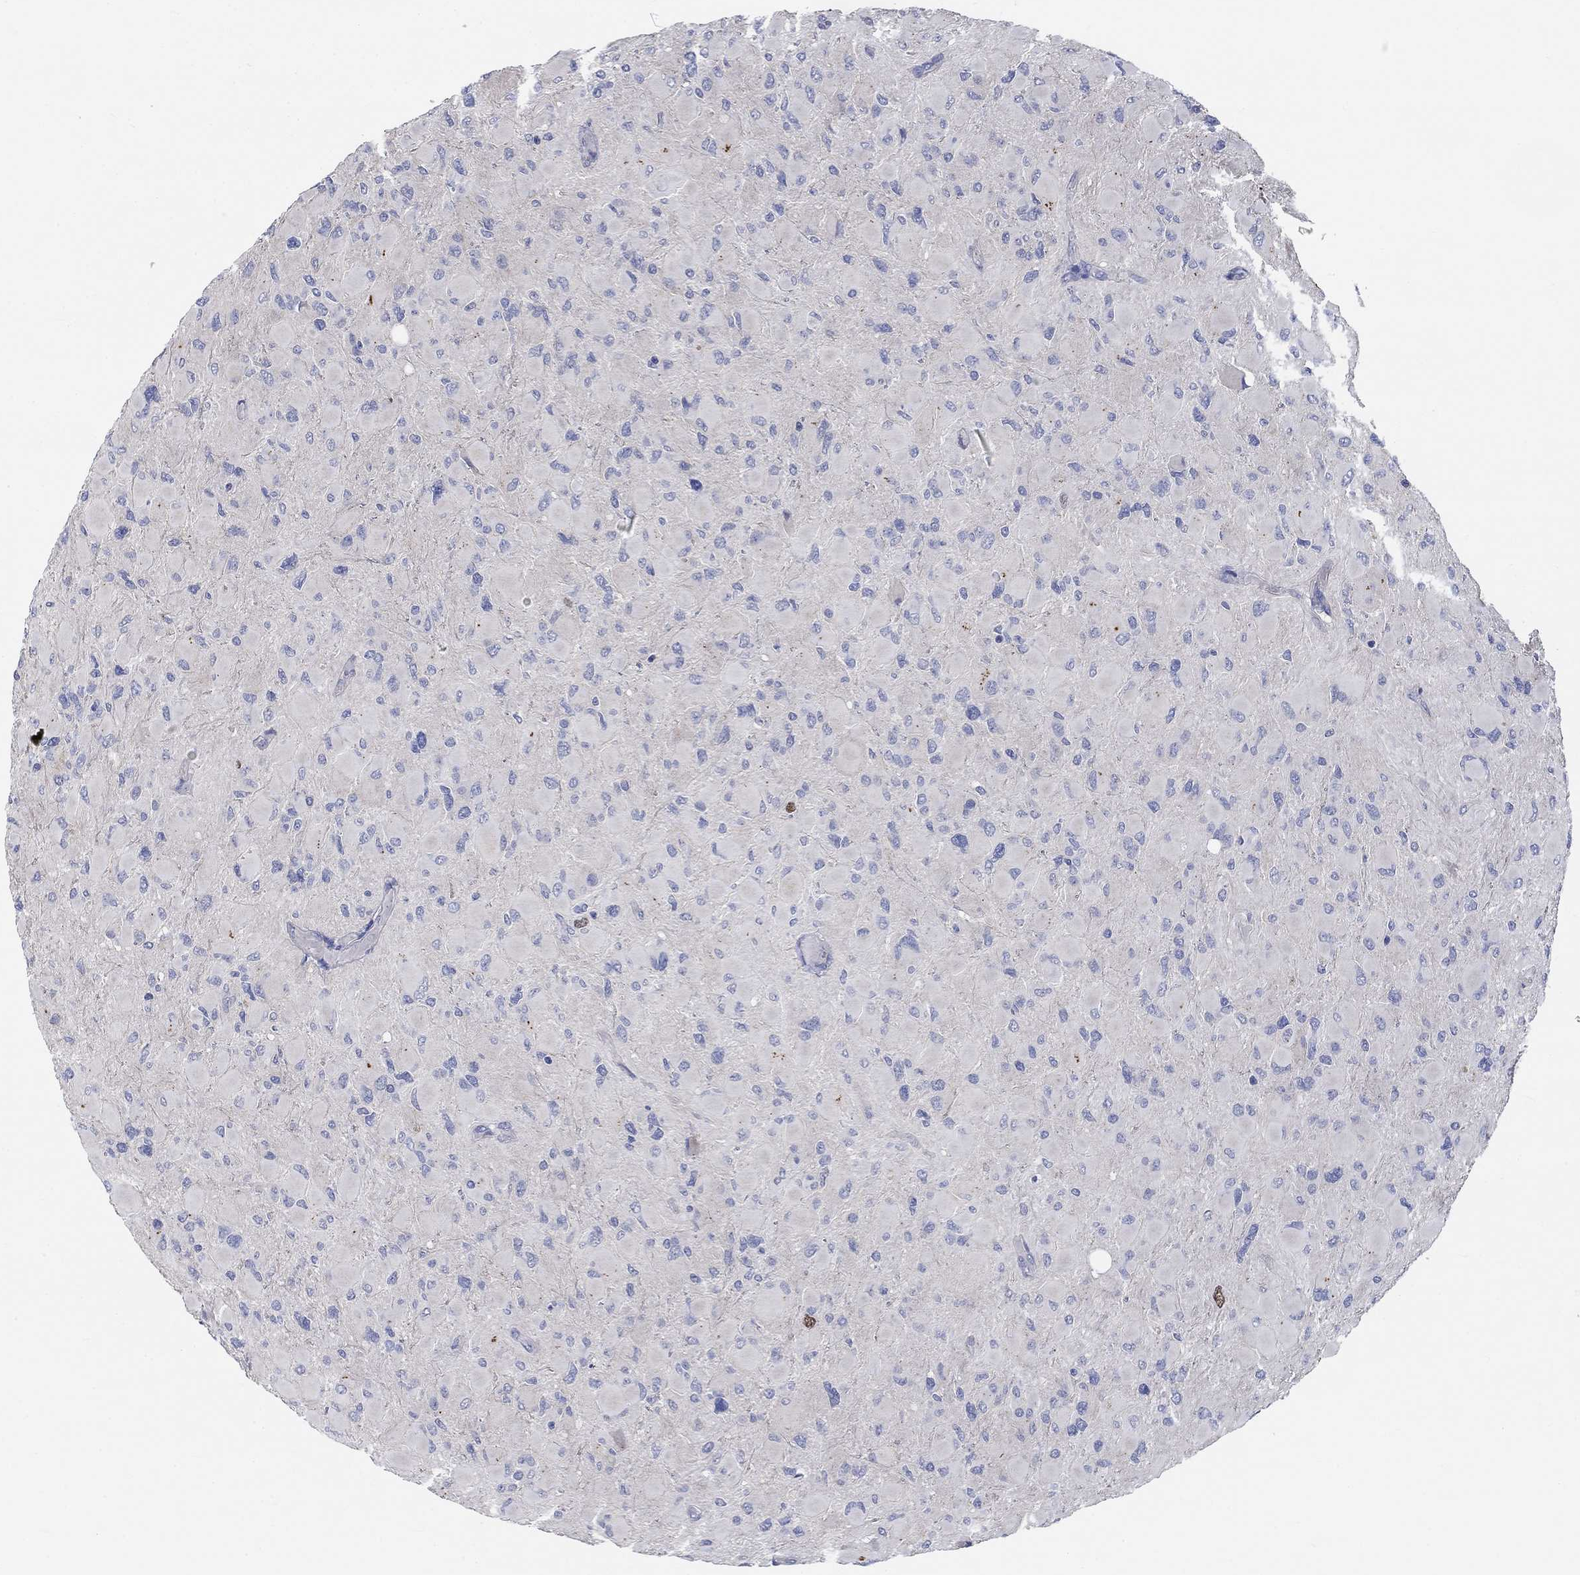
{"staining": {"intensity": "negative", "quantity": "none", "location": "none"}, "tissue": "glioma", "cell_type": "Tumor cells", "image_type": "cancer", "snomed": [{"axis": "morphology", "description": "Glioma, malignant, High grade"}, {"axis": "topography", "description": "Cerebral cortex"}], "caption": "Immunohistochemical staining of malignant glioma (high-grade) displays no significant staining in tumor cells. (DAB (3,3'-diaminobenzidine) immunohistochemistry with hematoxylin counter stain).", "gene": "PRC1", "patient": {"sex": "female", "age": 36}}